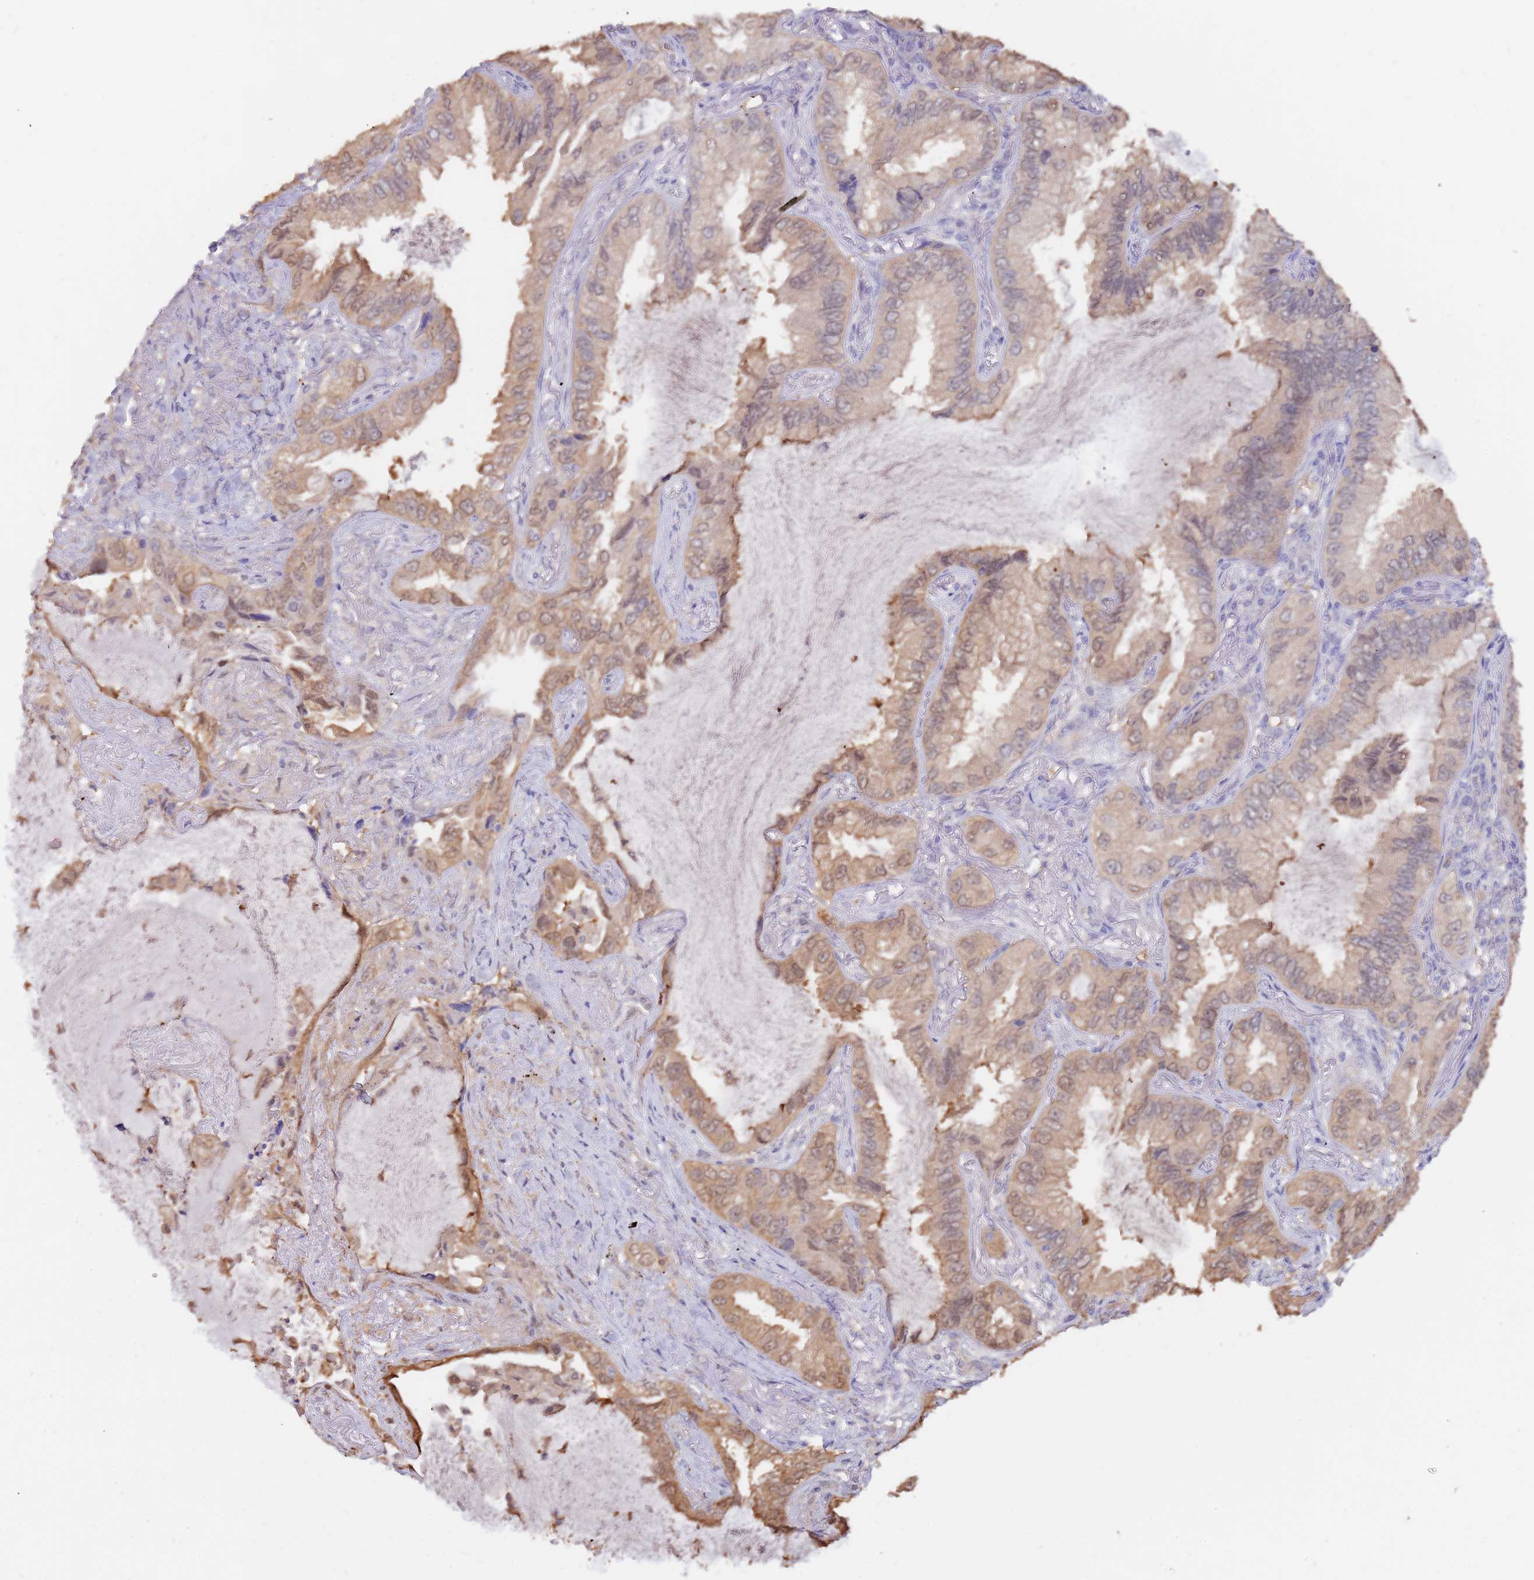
{"staining": {"intensity": "moderate", "quantity": ">75%", "location": "cytoplasmic/membranous,nuclear"}, "tissue": "lung cancer", "cell_type": "Tumor cells", "image_type": "cancer", "snomed": [{"axis": "morphology", "description": "Adenocarcinoma, NOS"}, {"axis": "topography", "description": "Lung"}], "caption": "Protein analysis of adenocarcinoma (lung) tissue exhibits moderate cytoplasmic/membranous and nuclear staining in about >75% of tumor cells. The staining was performed using DAB to visualize the protein expression in brown, while the nuclei were stained in blue with hematoxylin (Magnification: 20x).", "gene": "AP5S1", "patient": {"sex": "female", "age": 69}}